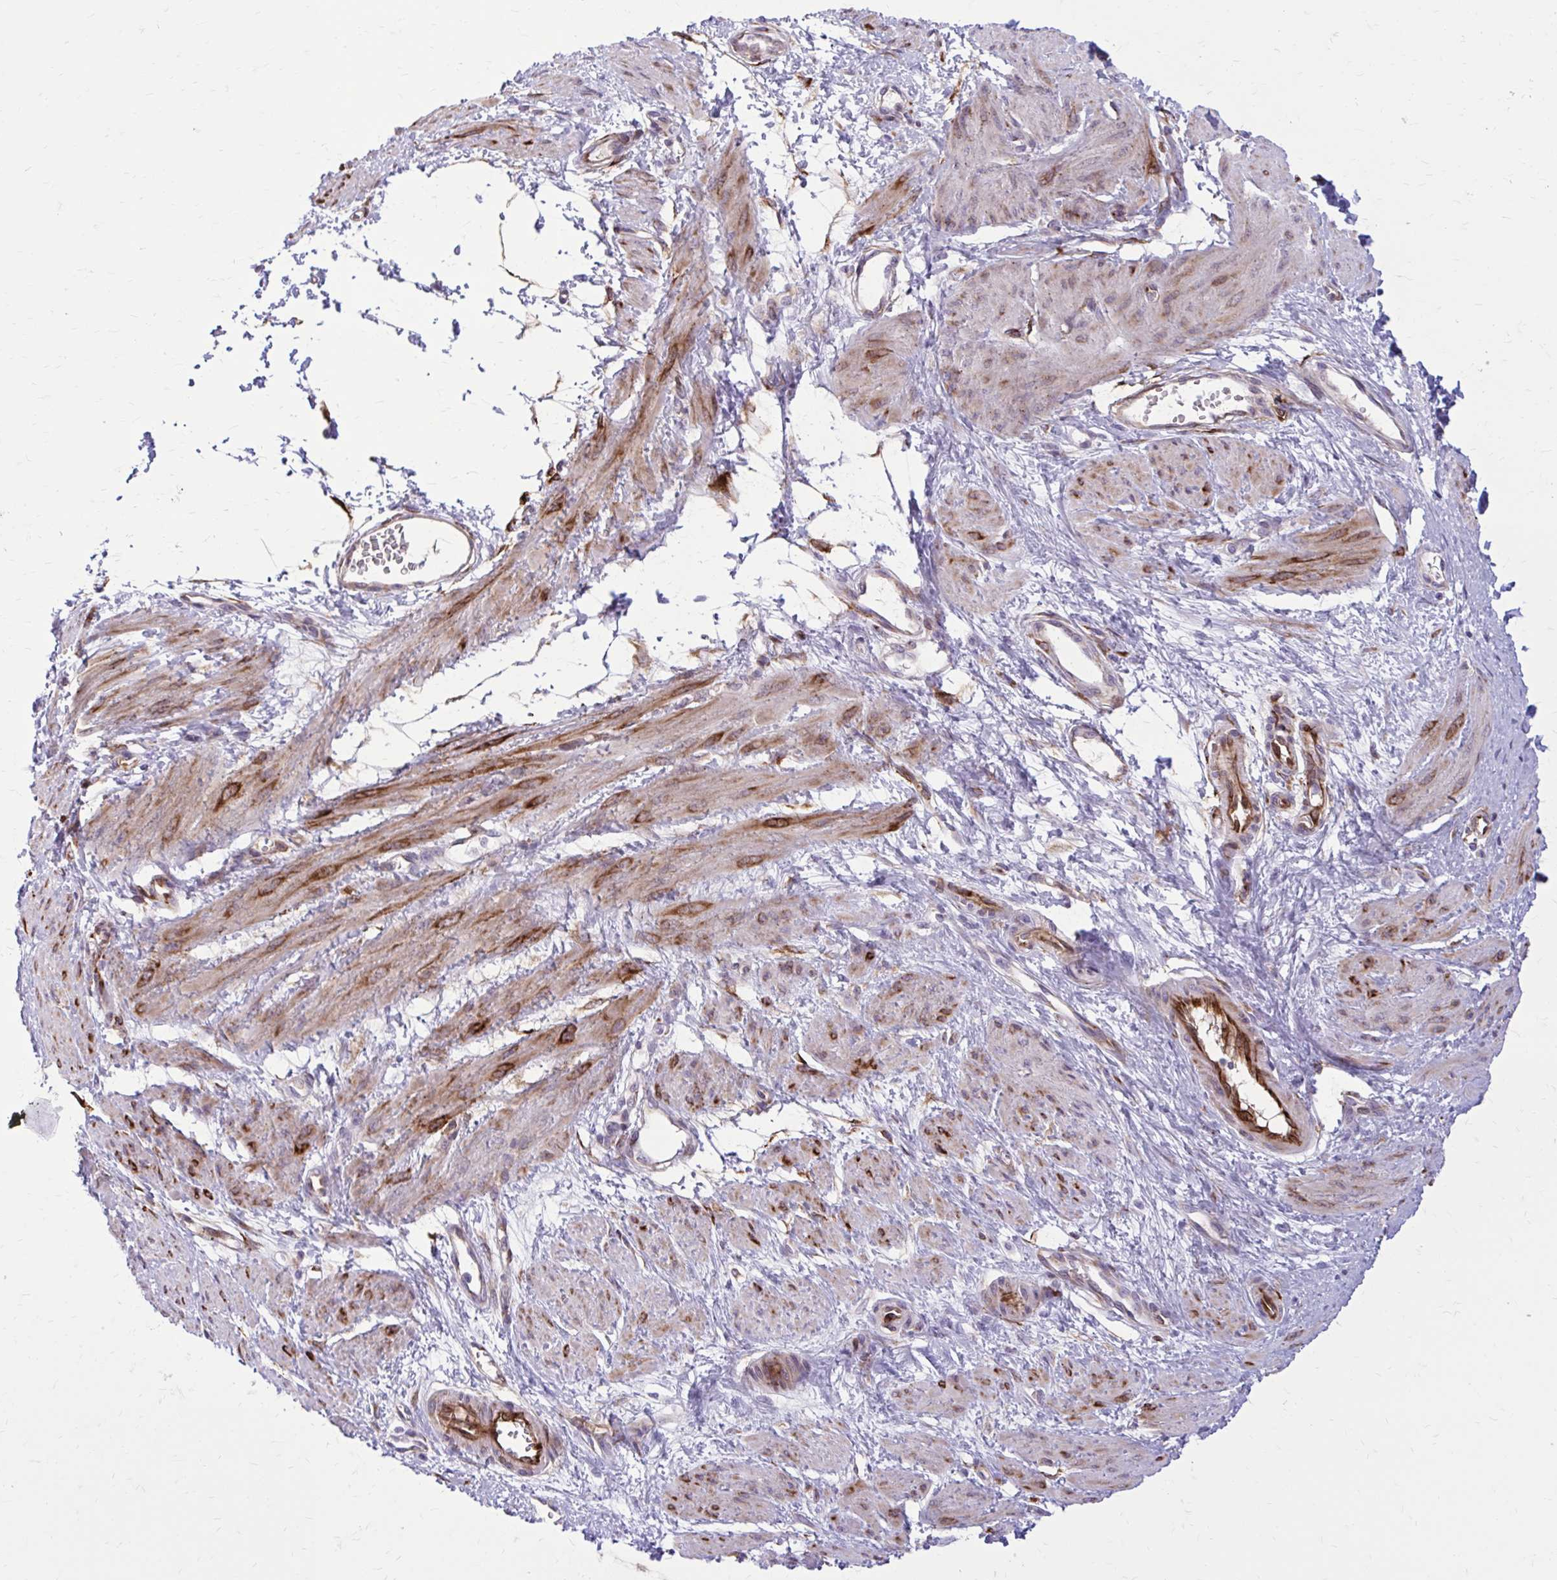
{"staining": {"intensity": "moderate", "quantity": ">75%", "location": "cytoplasmic/membranous"}, "tissue": "smooth muscle", "cell_type": "Smooth muscle cells", "image_type": "normal", "snomed": [{"axis": "morphology", "description": "Normal tissue, NOS"}, {"axis": "topography", "description": "Smooth muscle"}, {"axis": "topography", "description": "Uterus"}], "caption": "Moderate cytoplasmic/membranous protein positivity is present in approximately >75% of smooth muscle cells in smooth muscle. The staining is performed using DAB (3,3'-diaminobenzidine) brown chromogen to label protein expression. The nuclei are counter-stained blue using hematoxylin.", "gene": "BEND5", "patient": {"sex": "female", "age": 39}}